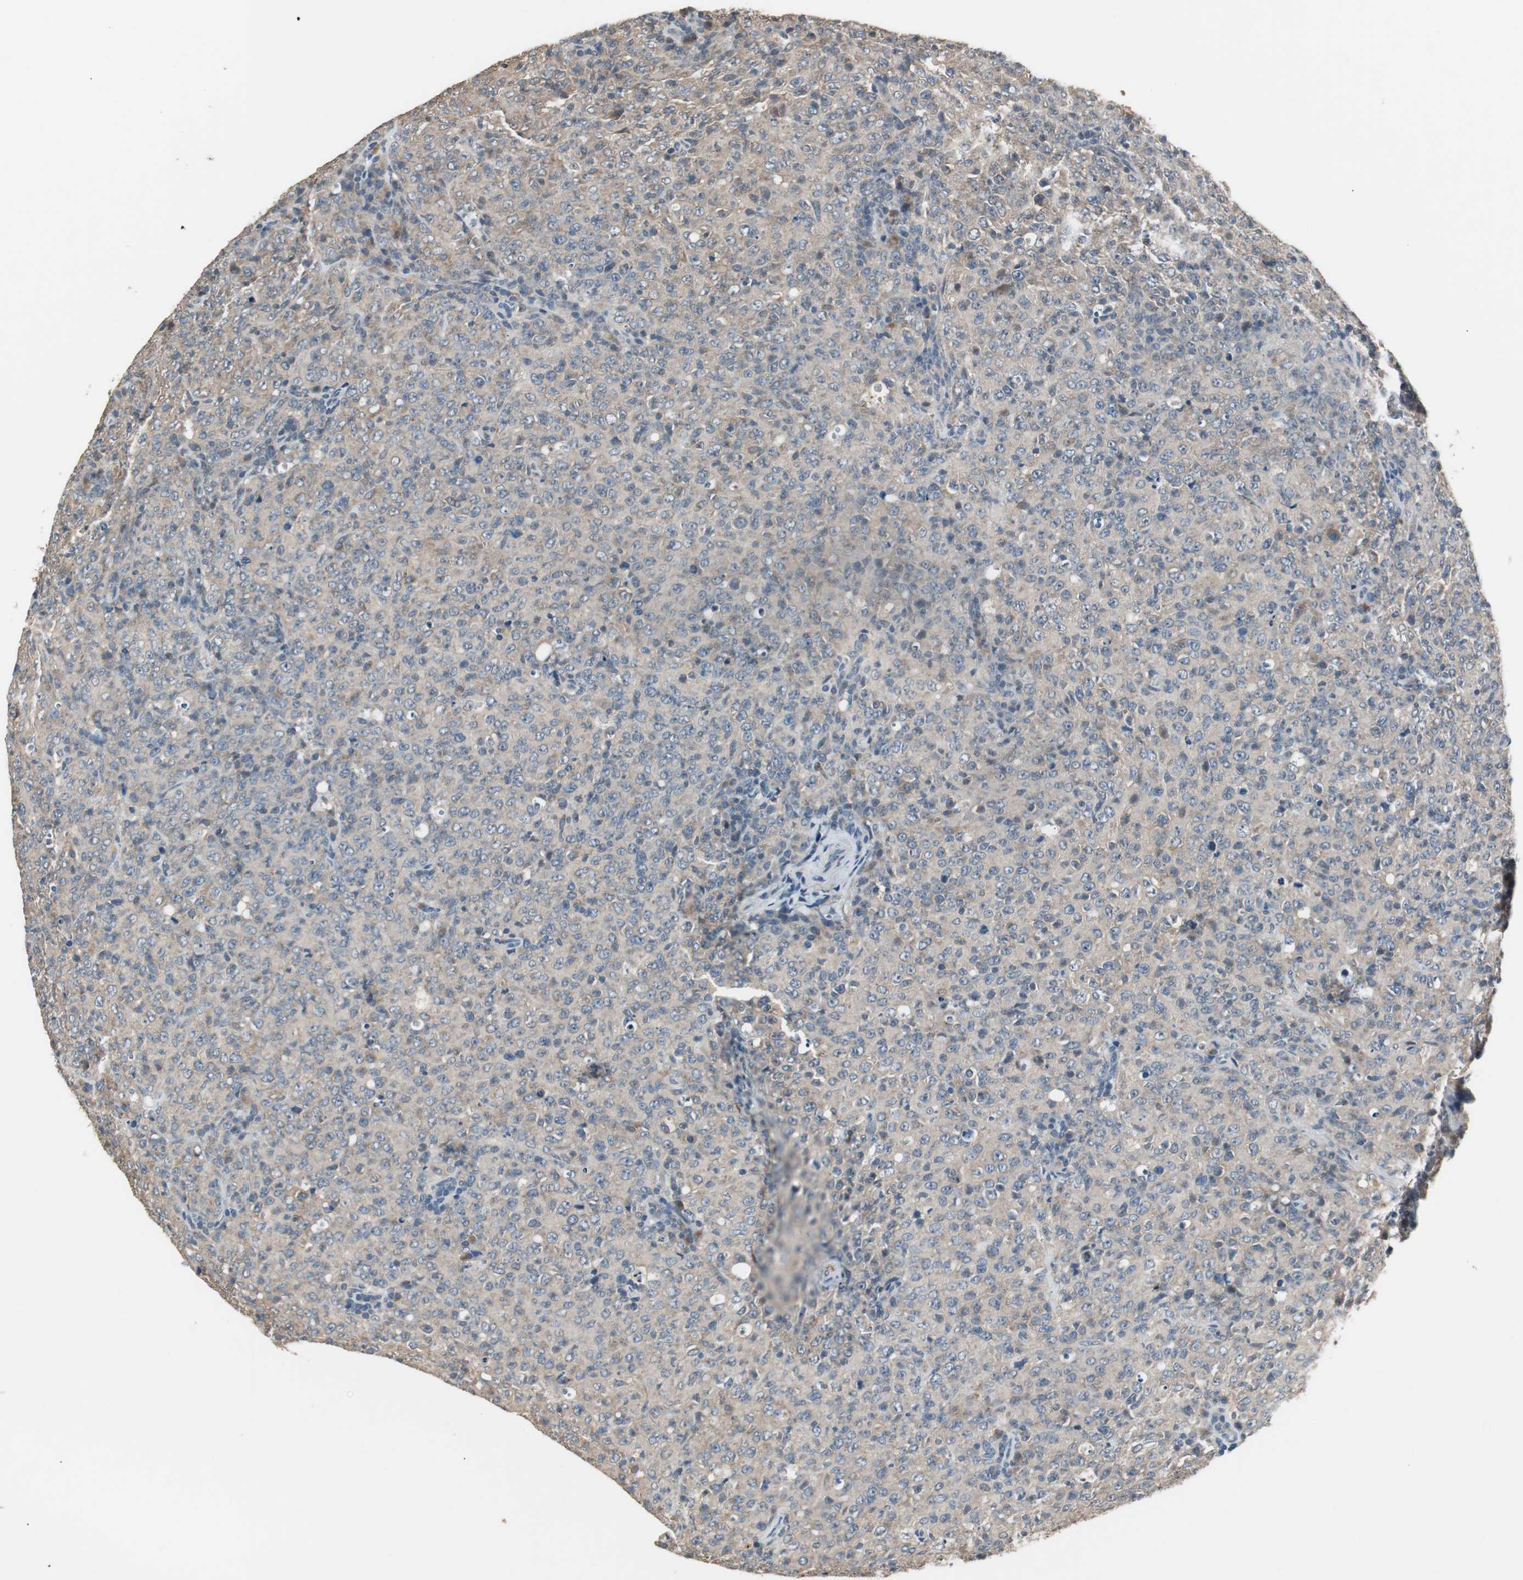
{"staining": {"intensity": "weak", "quantity": "<25%", "location": "cytoplasmic/membranous"}, "tissue": "lymphoma", "cell_type": "Tumor cells", "image_type": "cancer", "snomed": [{"axis": "morphology", "description": "Malignant lymphoma, non-Hodgkin's type, High grade"}, {"axis": "topography", "description": "Tonsil"}], "caption": "This is an immunohistochemistry histopathology image of human lymphoma. There is no staining in tumor cells.", "gene": "PTPRN2", "patient": {"sex": "female", "age": 36}}